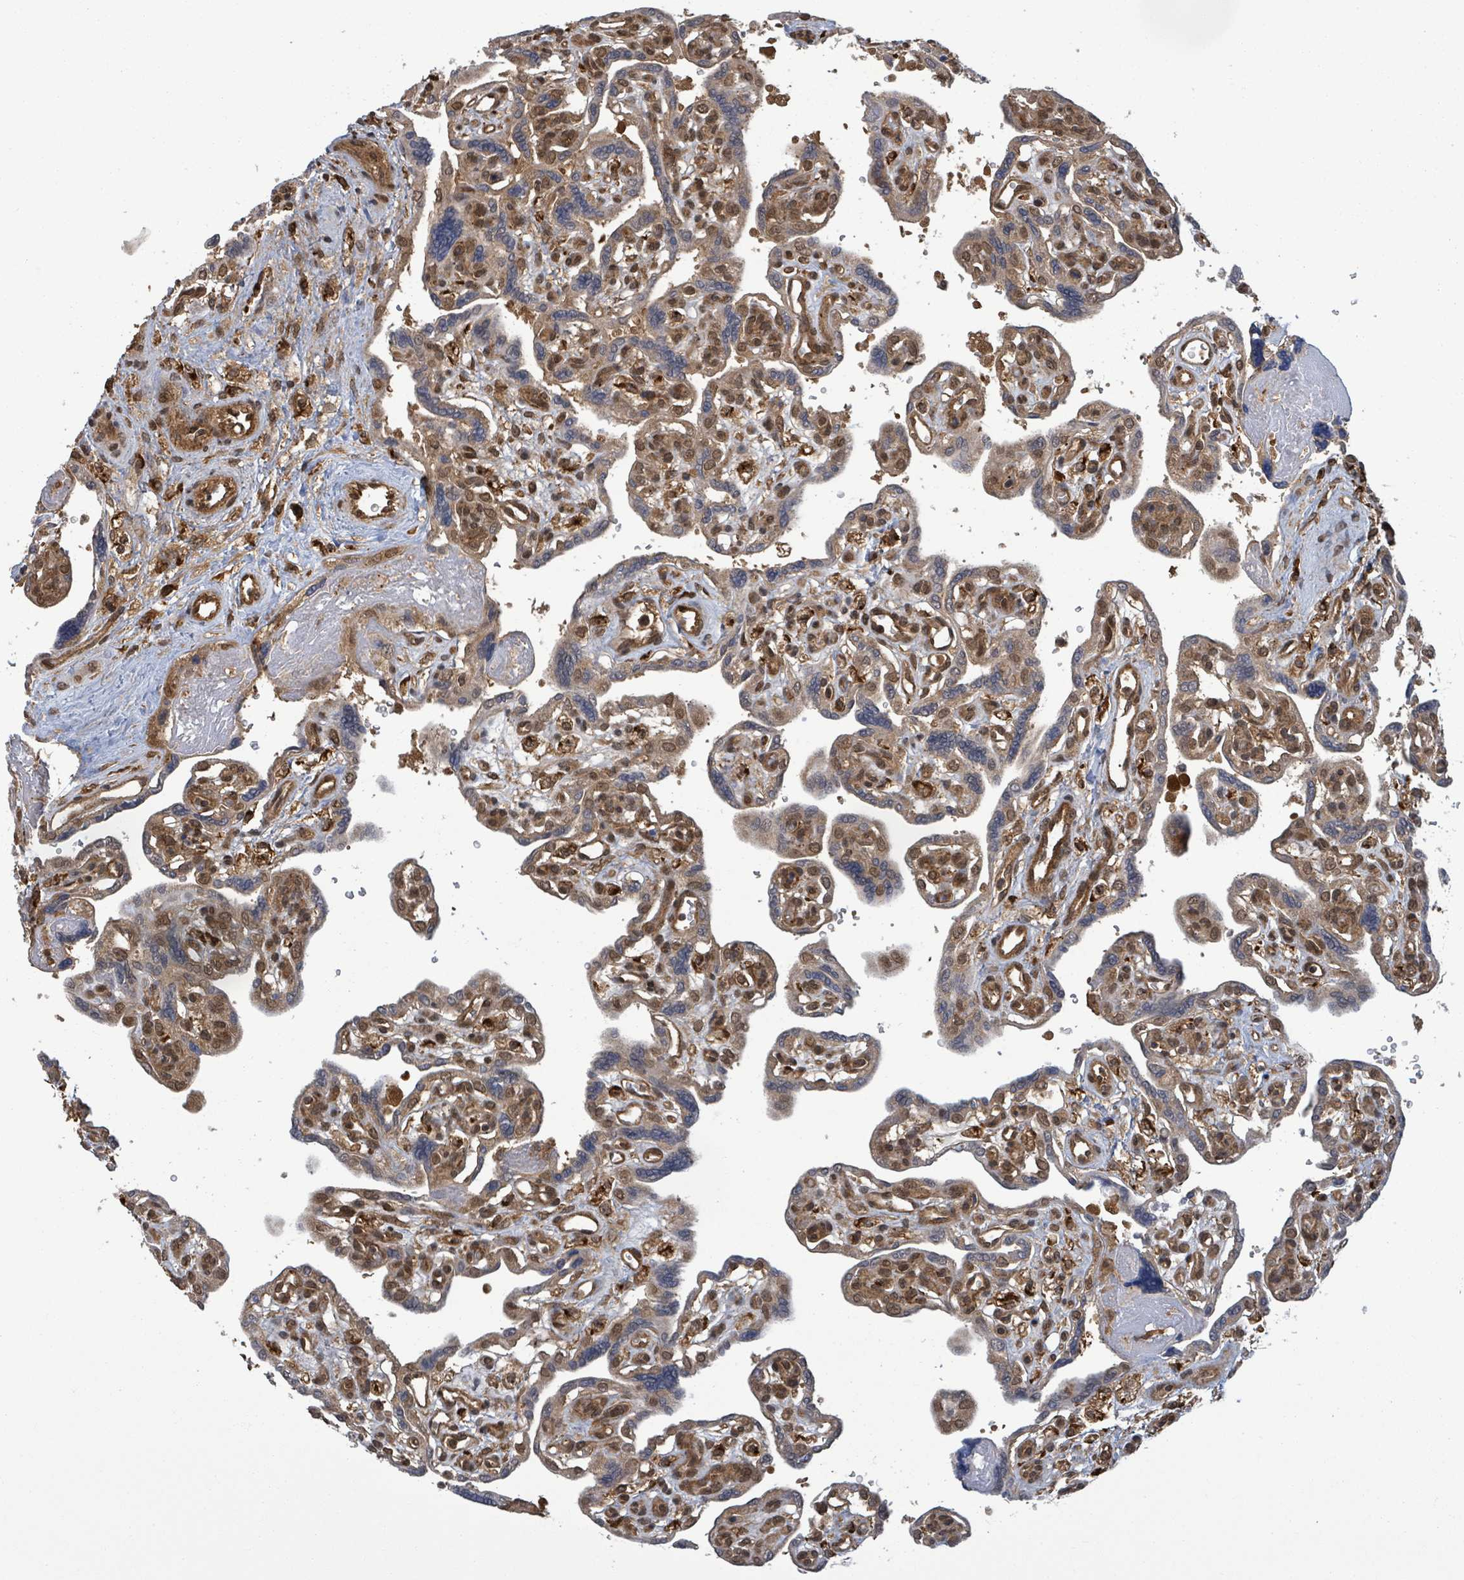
{"staining": {"intensity": "moderate", "quantity": "25%-75%", "location": "cytoplasmic/membranous,nuclear"}, "tissue": "placenta", "cell_type": "Trophoblastic cells", "image_type": "normal", "snomed": [{"axis": "morphology", "description": "Normal tissue, NOS"}, {"axis": "topography", "description": "Placenta"}], "caption": "Protein expression analysis of normal placenta reveals moderate cytoplasmic/membranous,nuclear positivity in approximately 25%-75% of trophoblastic cells. (DAB IHC with brightfield microscopy, high magnification).", "gene": "ENSG00000256500", "patient": {"sex": "female", "age": 39}}